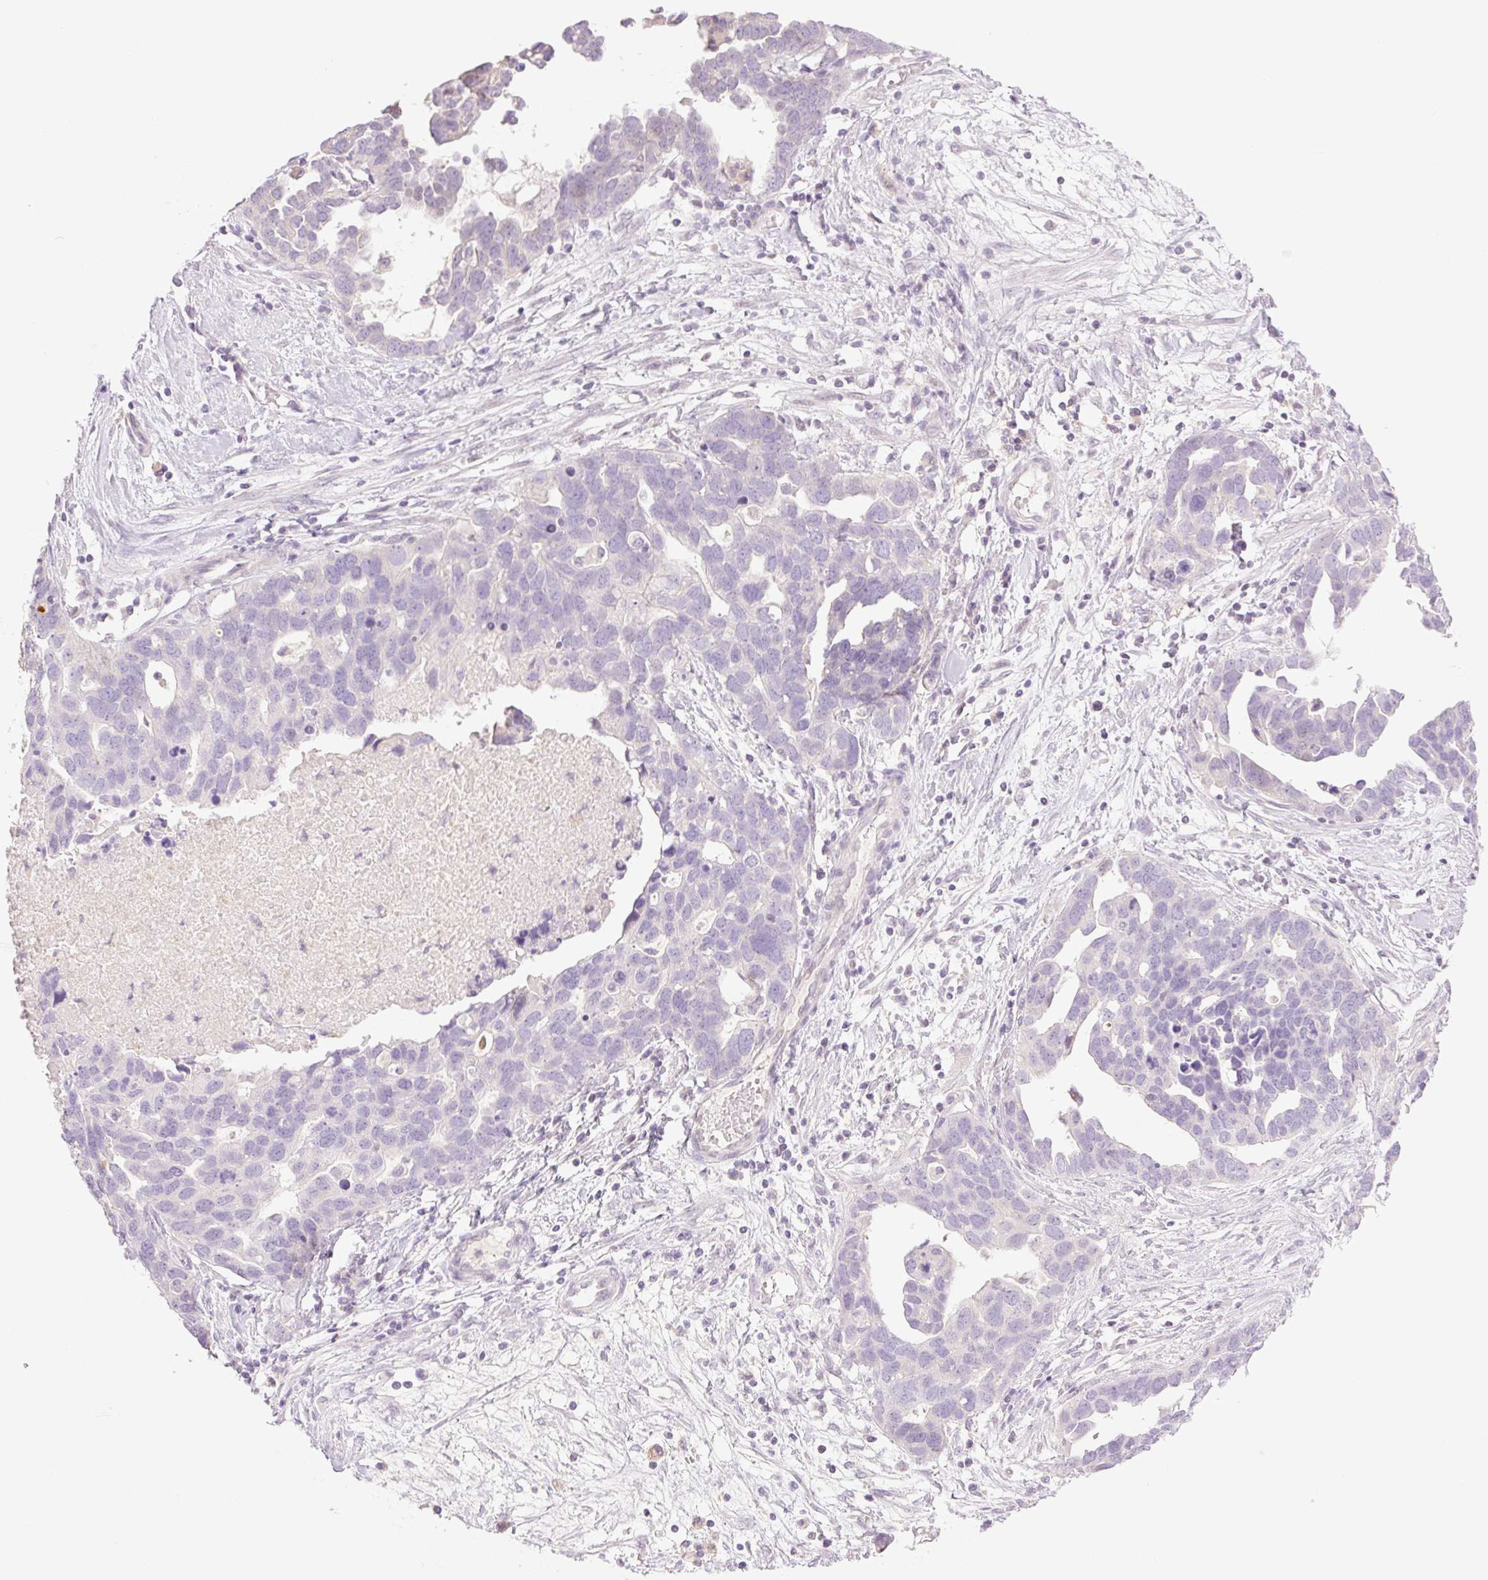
{"staining": {"intensity": "negative", "quantity": "none", "location": "none"}, "tissue": "ovarian cancer", "cell_type": "Tumor cells", "image_type": "cancer", "snomed": [{"axis": "morphology", "description": "Cystadenocarcinoma, serous, NOS"}, {"axis": "topography", "description": "Ovary"}], "caption": "Protein analysis of serous cystadenocarcinoma (ovarian) exhibits no significant positivity in tumor cells.", "gene": "TBX15", "patient": {"sex": "female", "age": 54}}